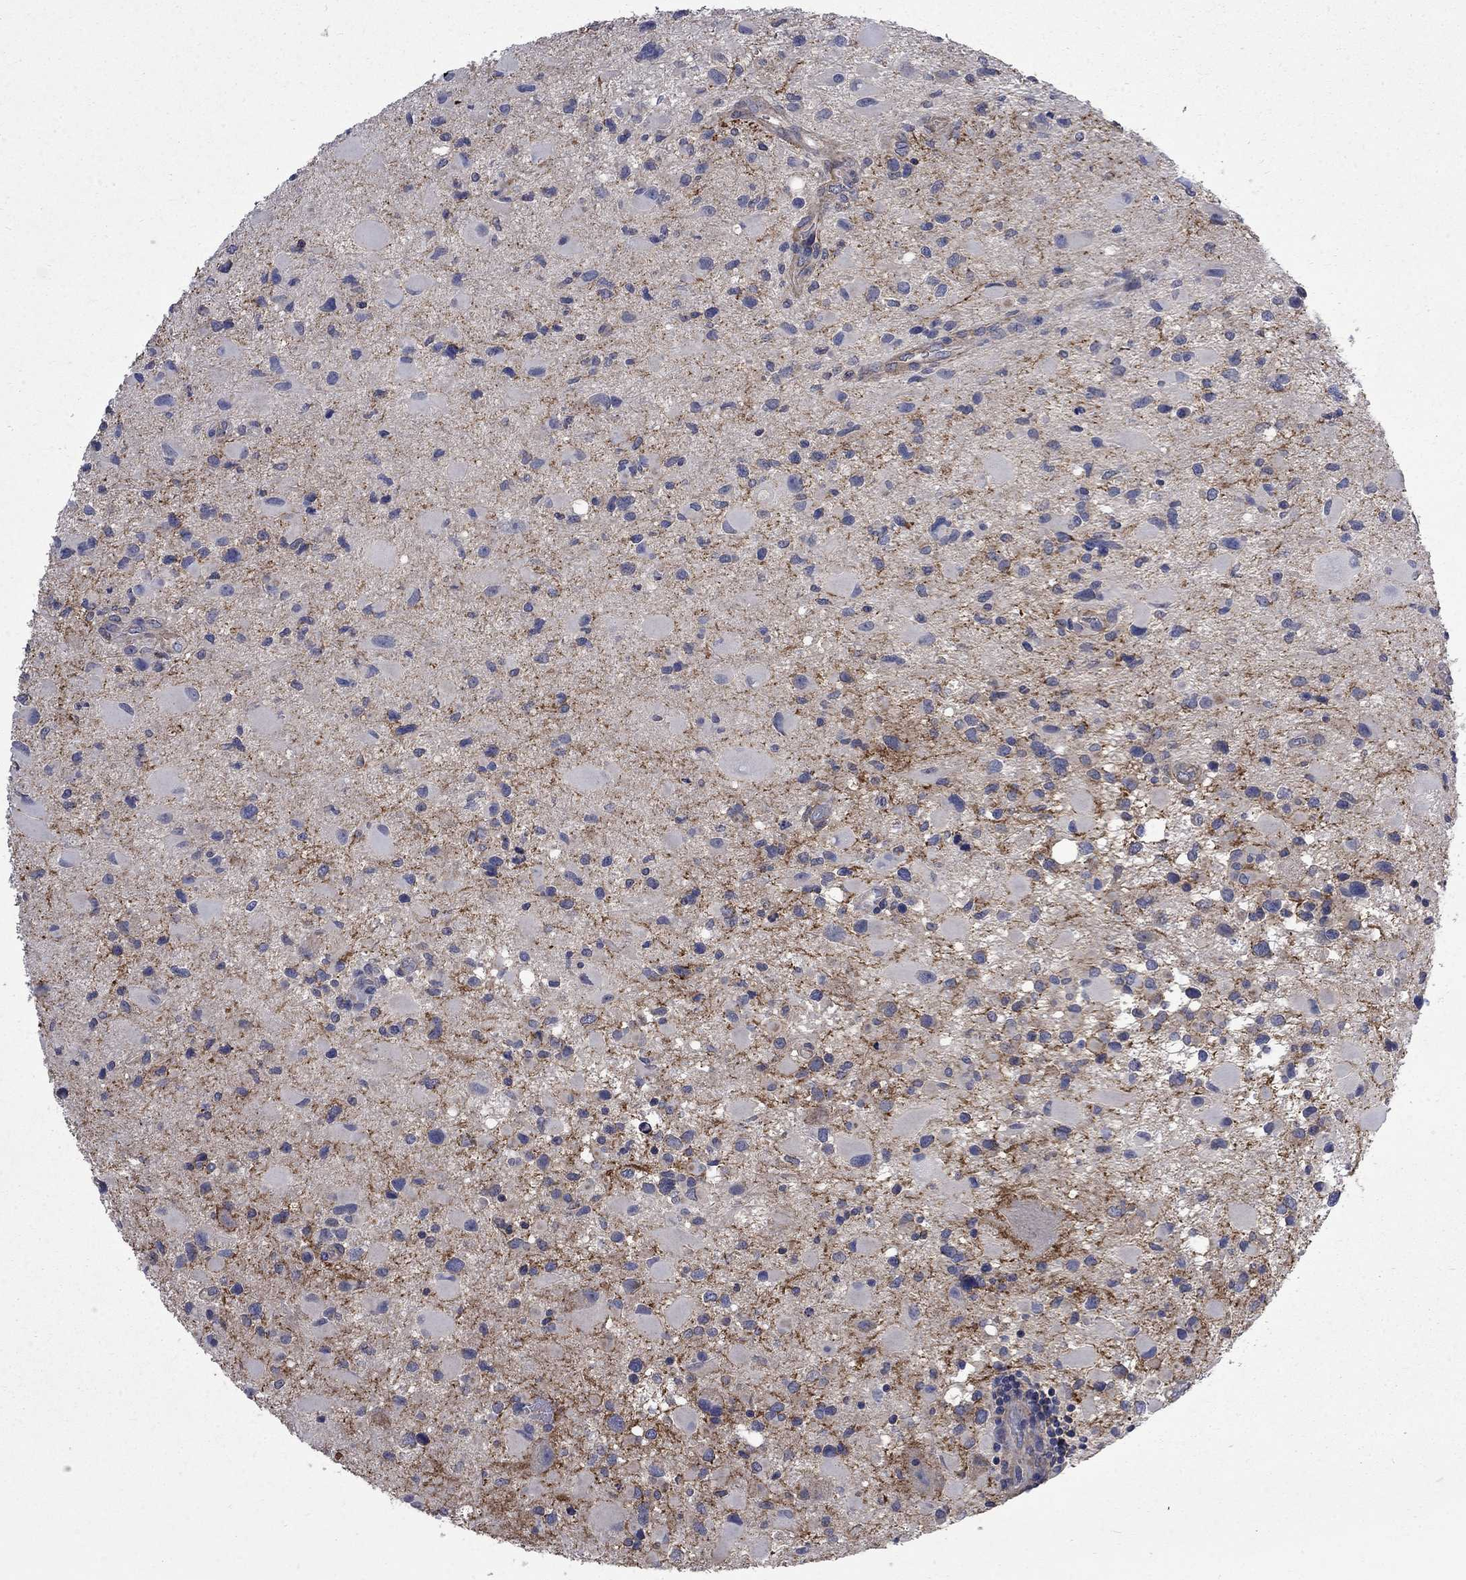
{"staining": {"intensity": "negative", "quantity": "none", "location": "none"}, "tissue": "glioma", "cell_type": "Tumor cells", "image_type": "cancer", "snomed": [{"axis": "morphology", "description": "Glioma, malignant, Low grade"}, {"axis": "topography", "description": "Brain"}], "caption": "Tumor cells are negative for brown protein staining in glioma.", "gene": "HSPA12A", "patient": {"sex": "female", "age": 32}}